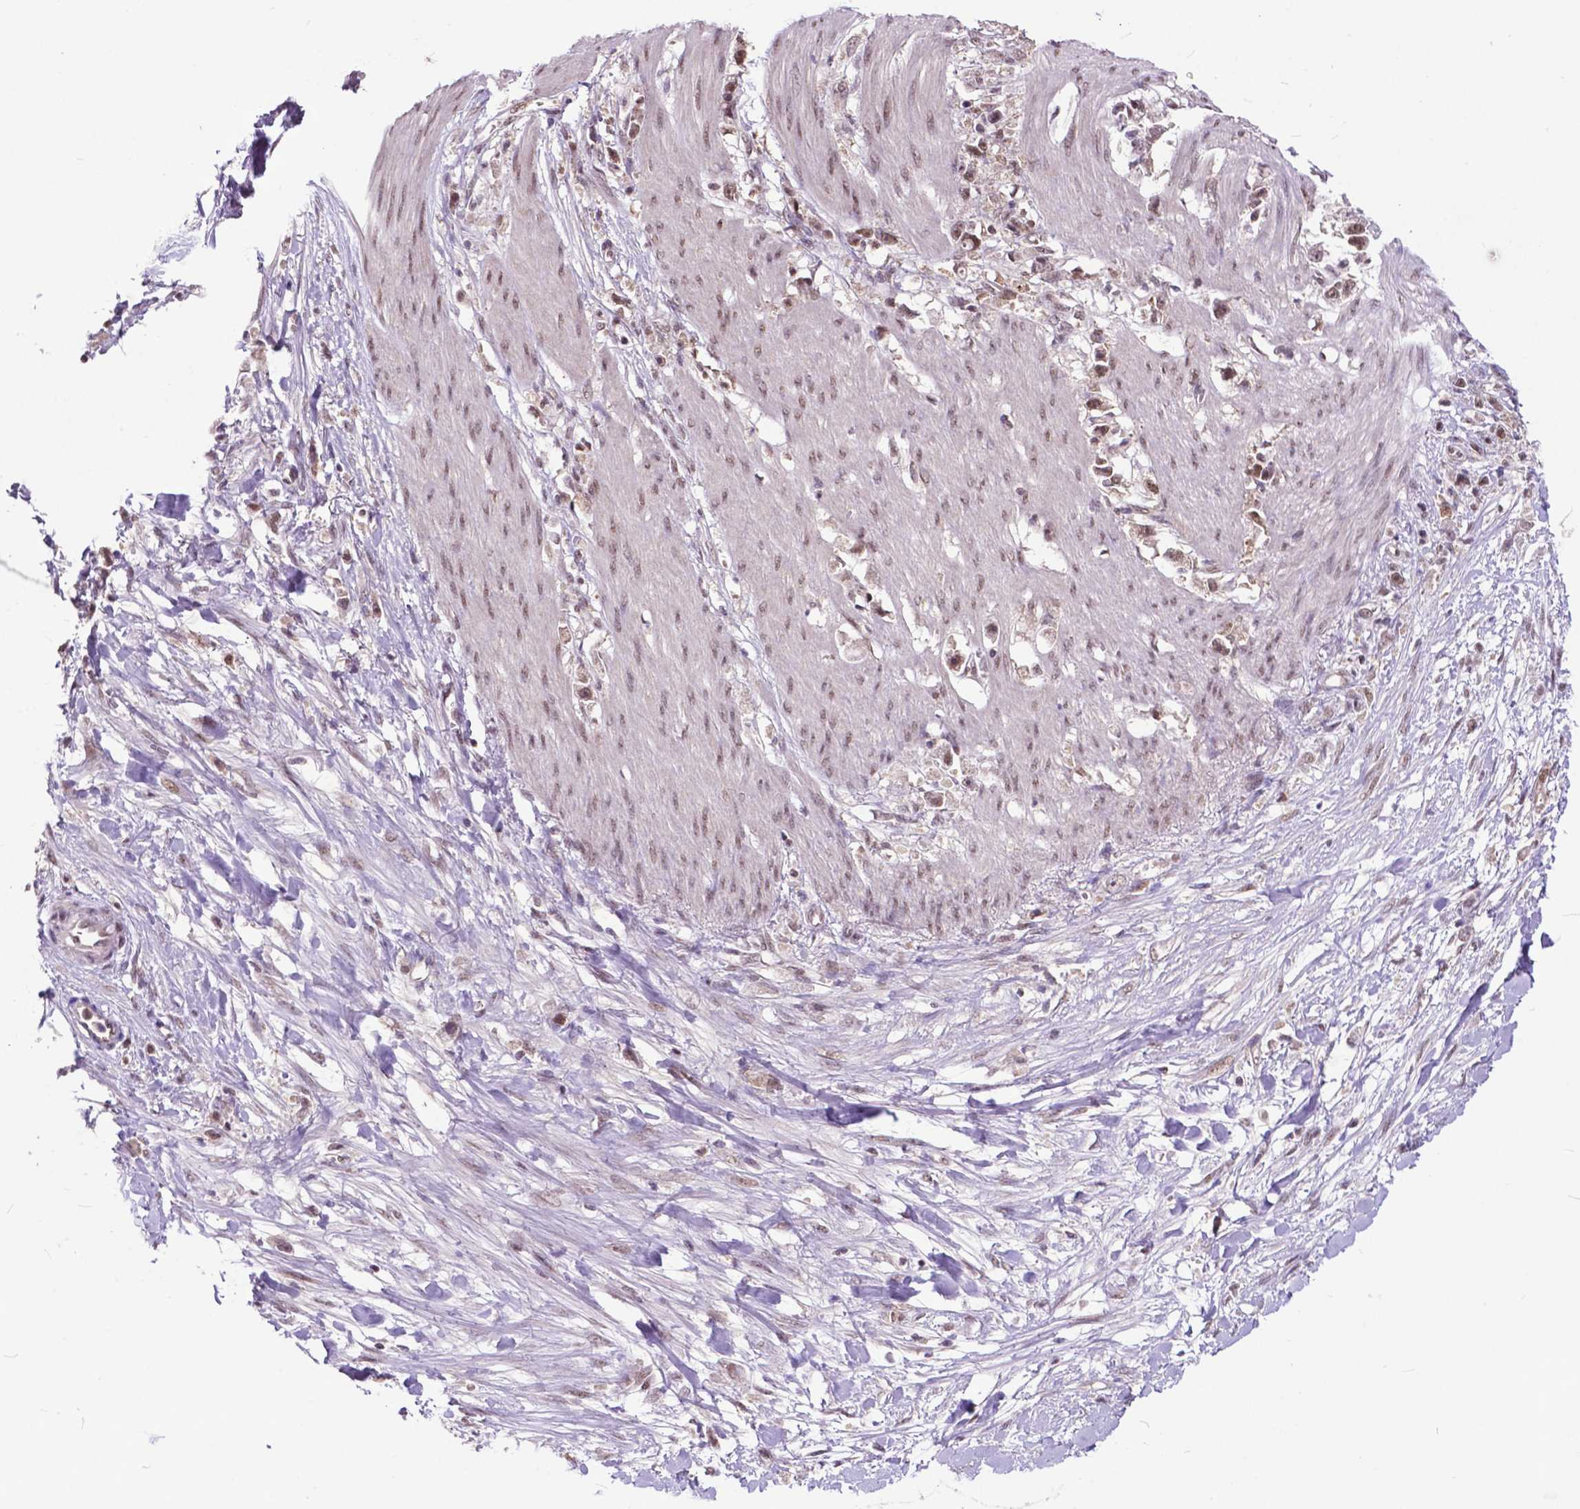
{"staining": {"intensity": "moderate", "quantity": ">75%", "location": "nuclear"}, "tissue": "stomach cancer", "cell_type": "Tumor cells", "image_type": "cancer", "snomed": [{"axis": "morphology", "description": "Adenocarcinoma, NOS"}, {"axis": "topography", "description": "Stomach"}], "caption": "The histopathology image displays a brown stain indicating the presence of a protein in the nuclear of tumor cells in stomach adenocarcinoma. Immunohistochemistry stains the protein of interest in brown and the nuclei are stained blue.", "gene": "FAF1", "patient": {"sex": "female", "age": 59}}